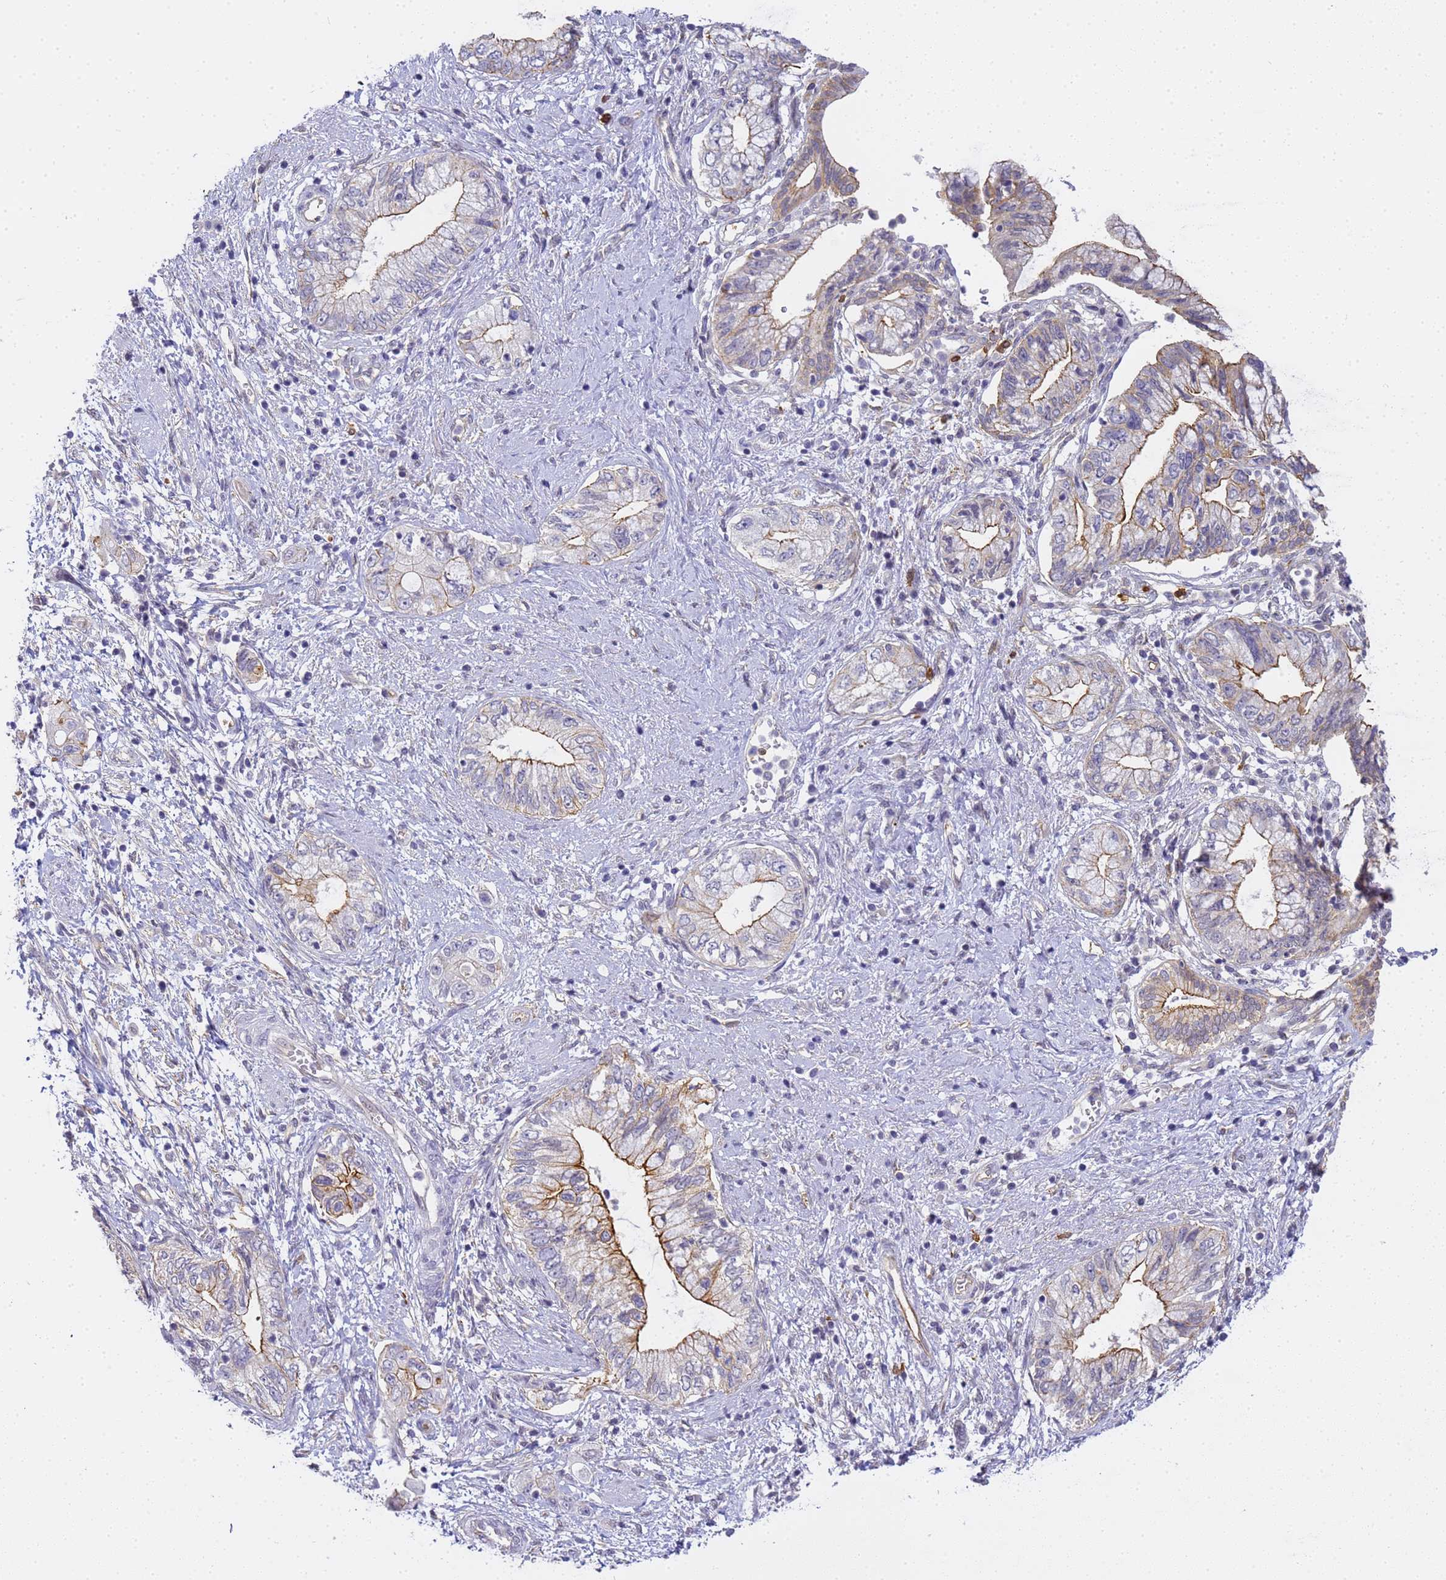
{"staining": {"intensity": "moderate", "quantity": "<25%", "location": "cytoplasmic/membranous"}, "tissue": "pancreatic cancer", "cell_type": "Tumor cells", "image_type": "cancer", "snomed": [{"axis": "morphology", "description": "Adenocarcinoma, NOS"}, {"axis": "topography", "description": "Pancreas"}], "caption": "A micrograph of pancreatic adenocarcinoma stained for a protein displays moderate cytoplasmic/membranous brown staining in tumor cells.", "gene": "GON4L", "patient": {"sex": "female", "age": 73}}